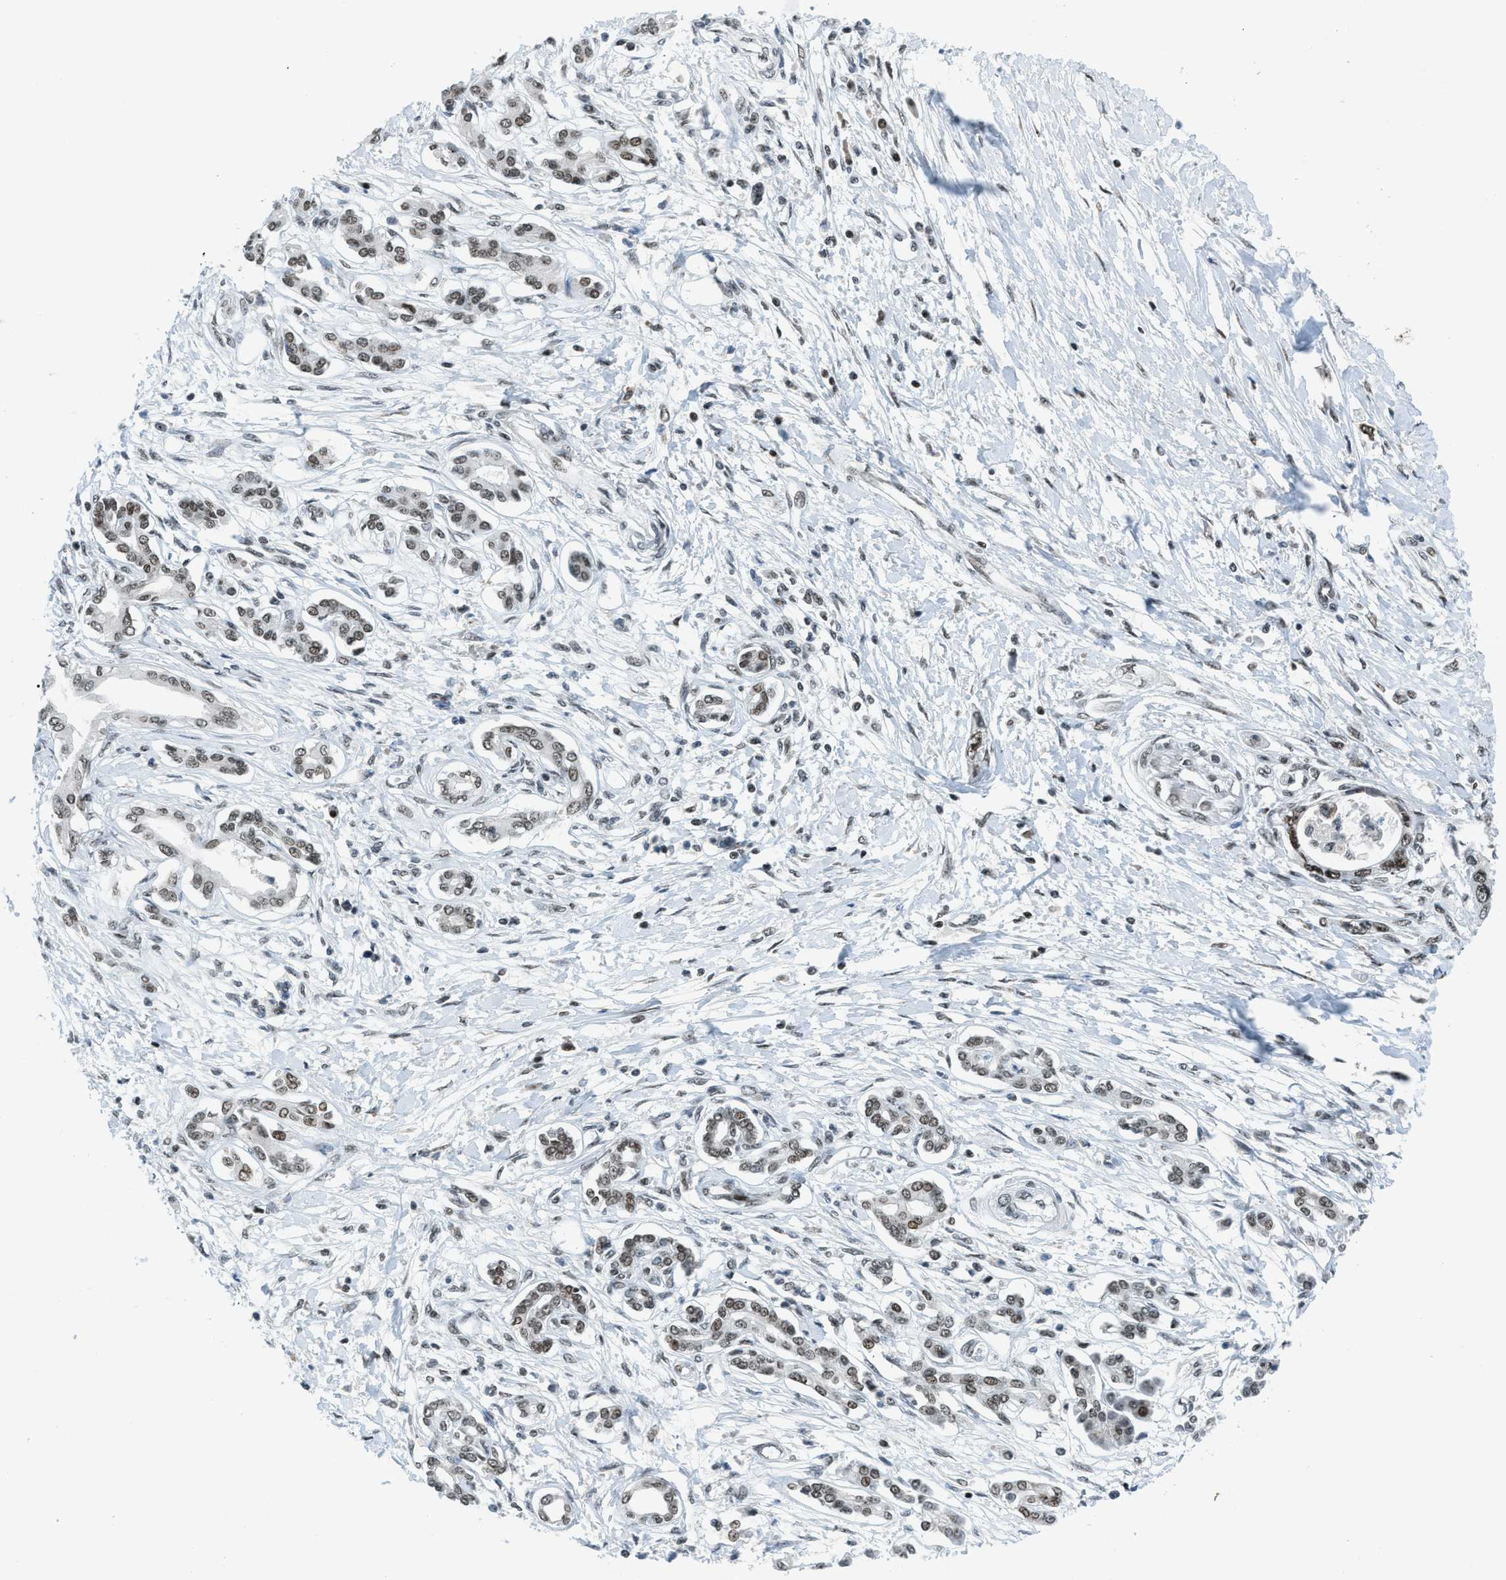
{"staining": {"intensity": "moderate", "quantity": "25%-75%", "location": "nuclear"}, "tissue": "pancreatic cancer", "cell_type": "Tumor cells", "image_type": "cancer", "snomed": [{"axis": "morphology", "description": "Adenocarcinoma, NOS"}, {"axis": "topography", "description": "Pancreas"}], "caption": "This is a histology image of IHC staining of adenocarcinoma (pancreatic), which shows moderate staining in the nuclear of tumor cells.", "gene": "RAD51B", "patient": {"sex": "male", "age": 56}}